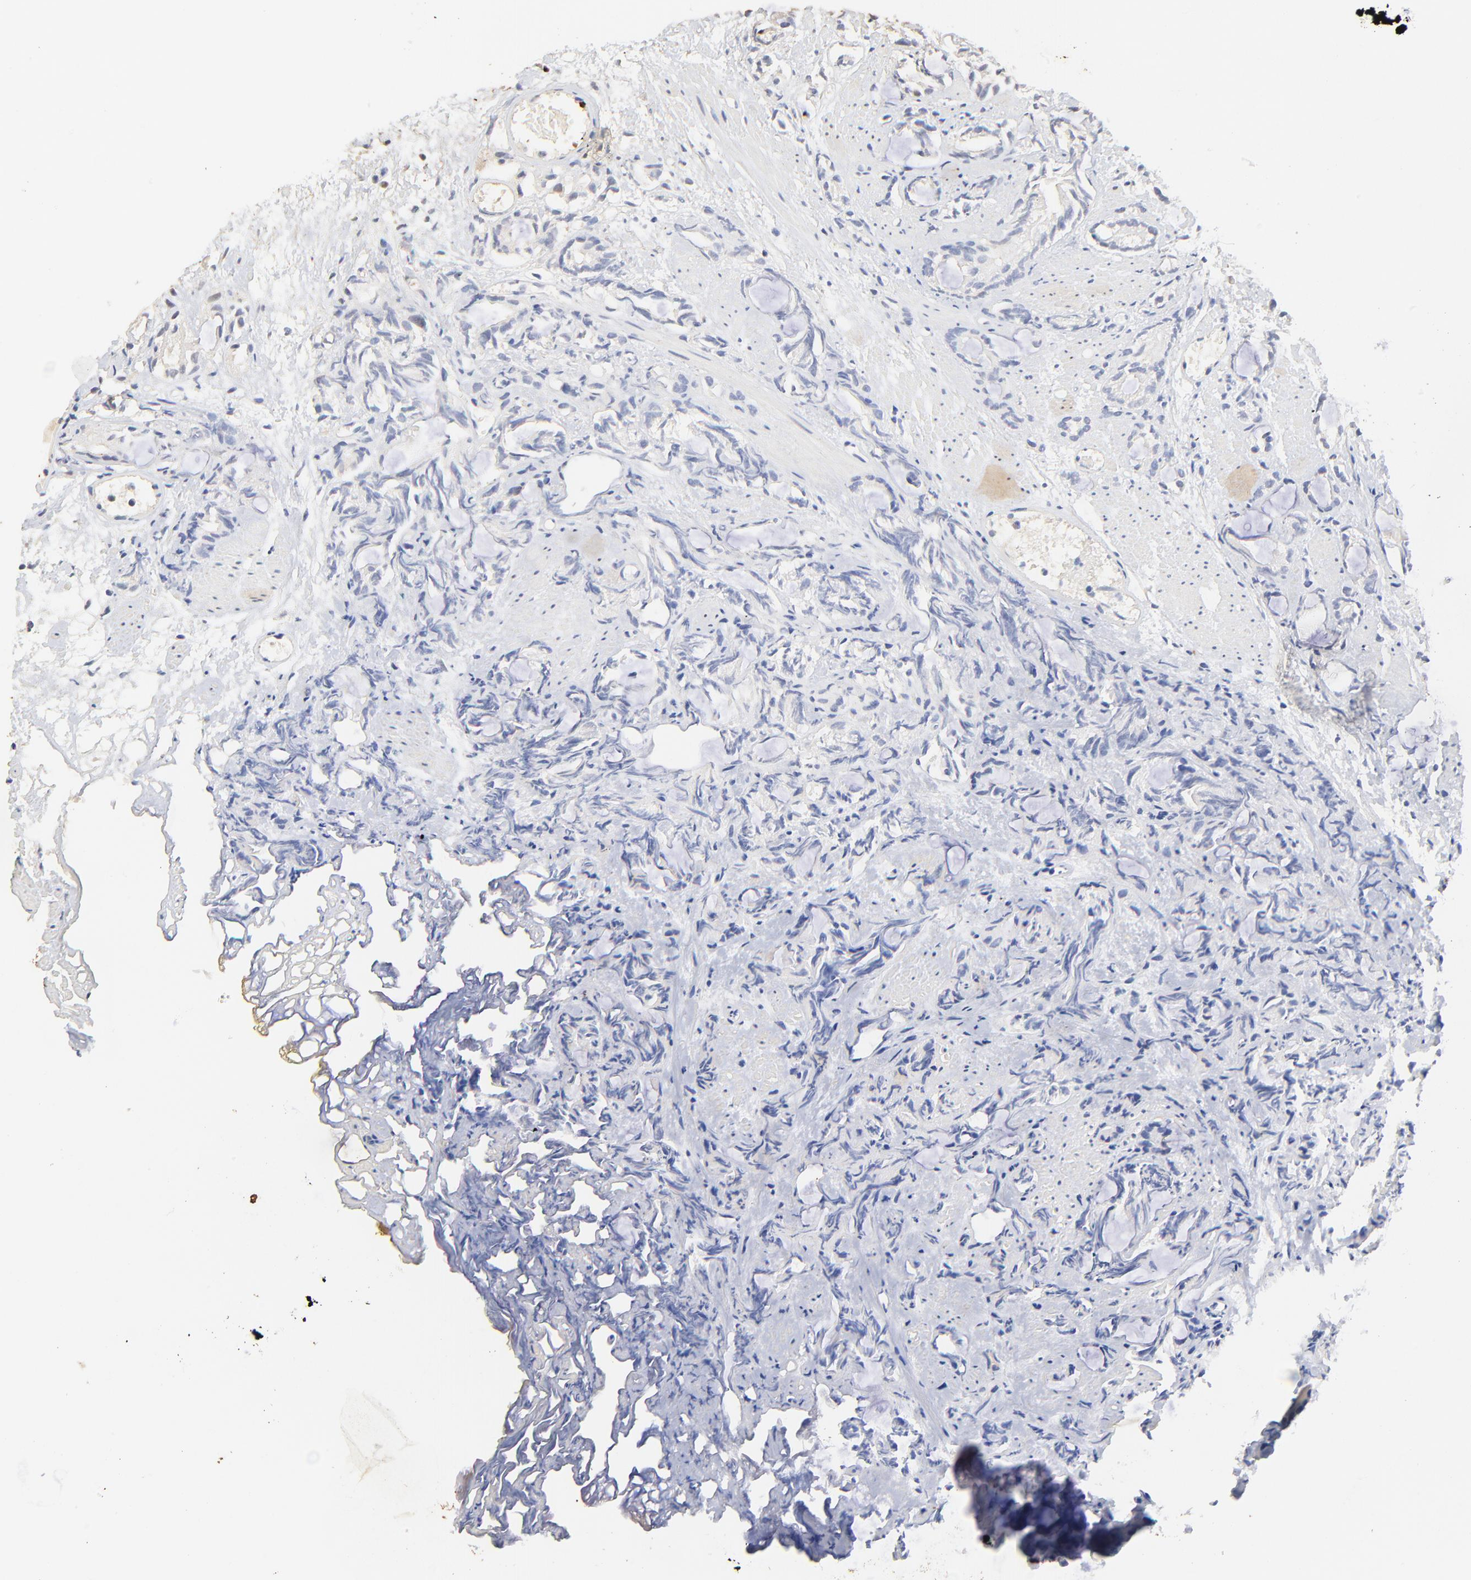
{"staining": {"intensity": "negative", "quantity": "none", "location": "none"}, "tissue": "prostate cancer", "cell_type": "Tumor cells", "image_type": "cancer", "snomed": [{"axis": "morphology", "description": "Adenocarcinoma, High grade"}, {"axis": "topography", "description": "Prostate"}], "caption": "Prostate cancer was stained to show a protein in brown. There is no significant expression in tumor cells.", "gene": "BIRC5", "patient": {"sex": "male", "age": 85}}